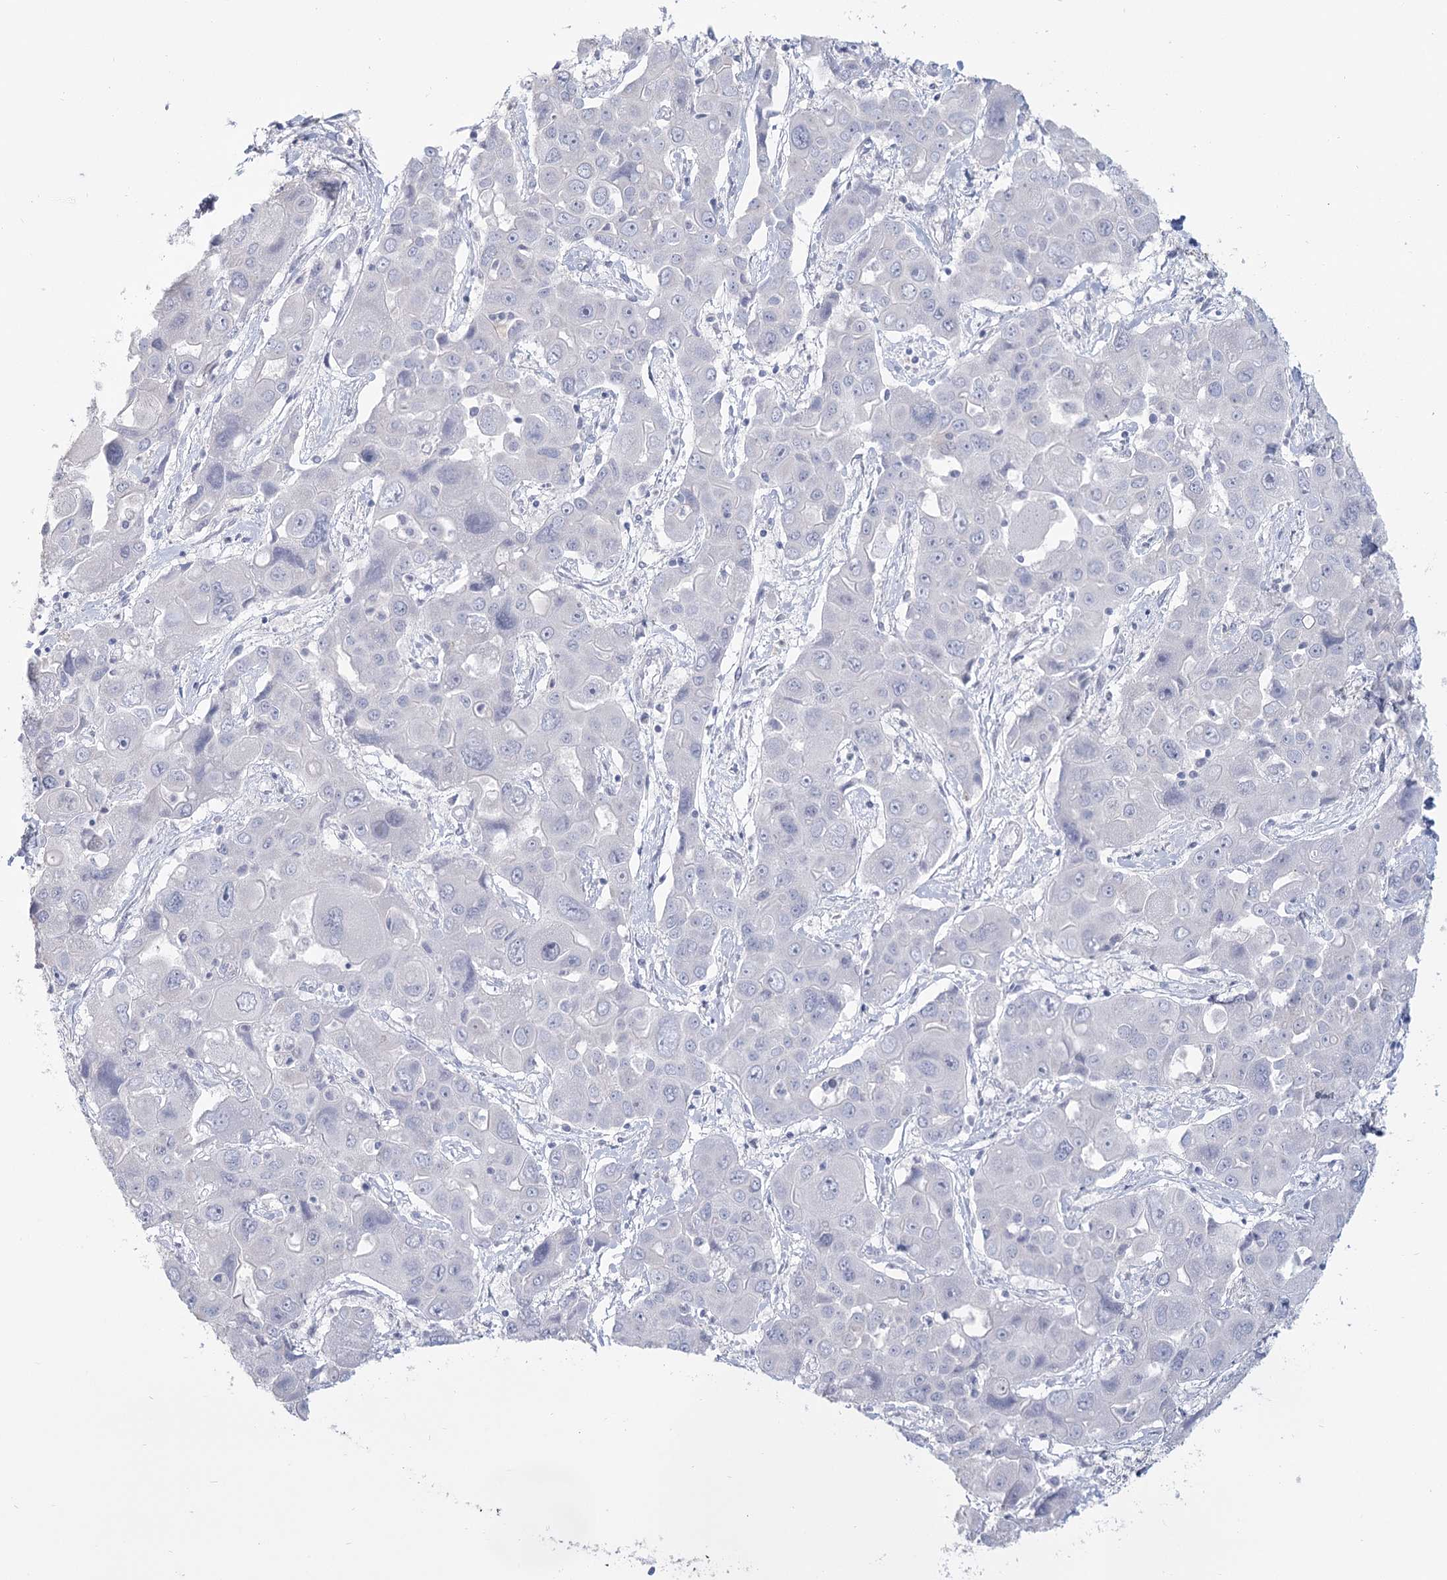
{"staining": {"intensity": "negative", "quantity": "none", "location": "none"}, "tissue": "liver cancer", "cell_type": "Tumor cells", "image_type": "cancer", "snomed": [{"axis": "morphology", "description": "Cholangiocarcinoma"}, {"axis": "topography", "description": "Liver"}], "caption": "Photomicrograph shows no significant protein staining in tumor cells of liver cholangiocarcinoma. Brightfield microscopy of immunohistochemistry stained with DAB (3,3'-diaminobenzidine) (brown) and hematoxylin (blue), captured at high magnification.", "gene": "CNTLN", "patient": {"sex": "male", "age": 67}}